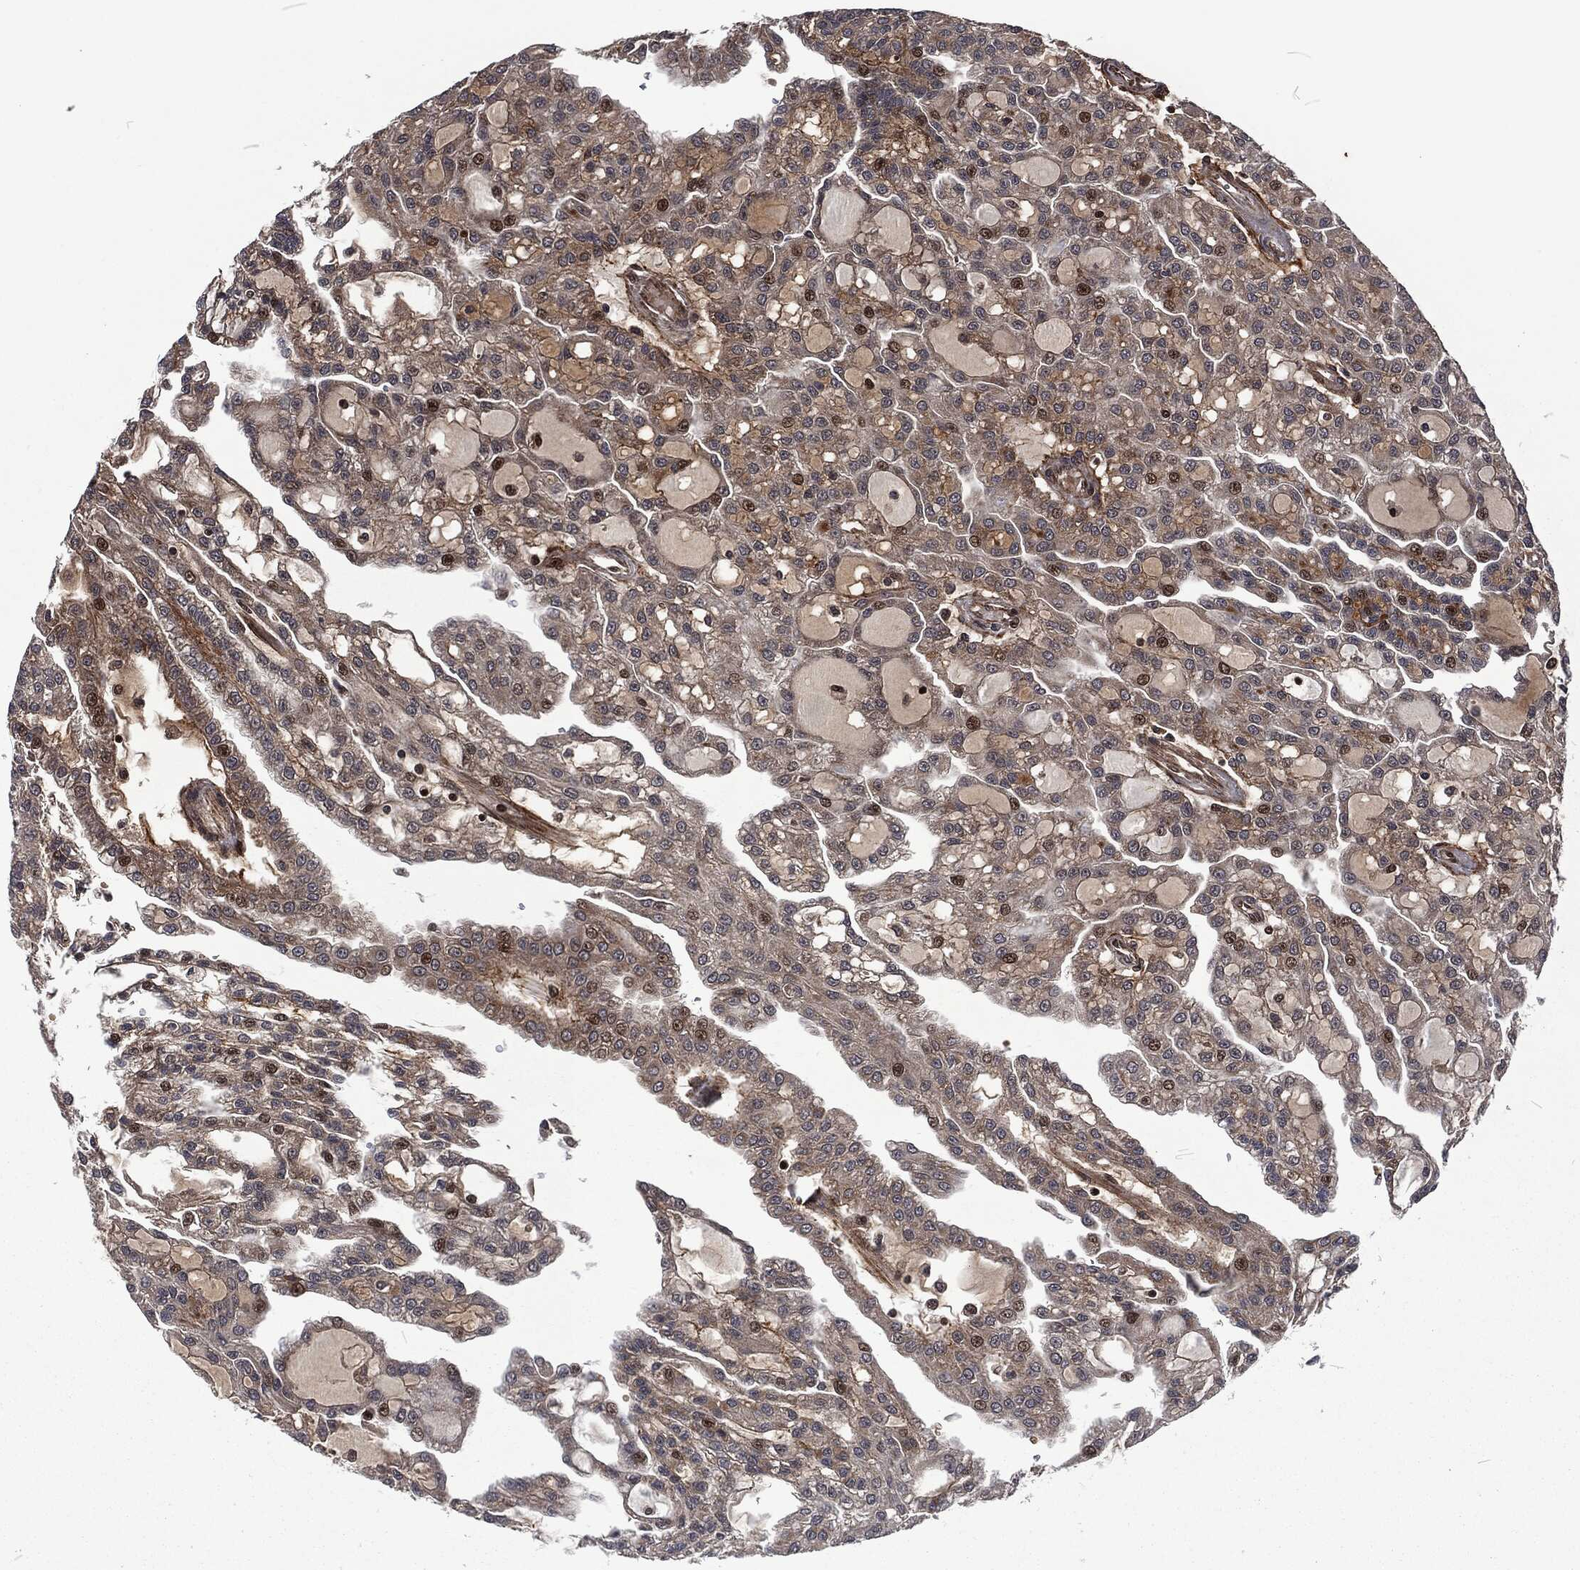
{"staining": {"intensity": "weak", "quantity": "25%-75%", "location": "cytoplasmic/membranous"}, "tissue": "renal cancer", "cell_type": "Tumor cells", "image_type": "cancer", "snomed": [{"axis": "morphology", "description": "Adenocarcinoma, NOS"}, {"axis": "topography", "description": "Kidney"}], "caption": "Protein staining of renal adenocarcinoma tissue reveals weak cytoplasmic/membranous staining in approximately 25%-75% of tumor cells.", "gene": "CMPK2", "patient": {"sex": "male", "age": 63}}